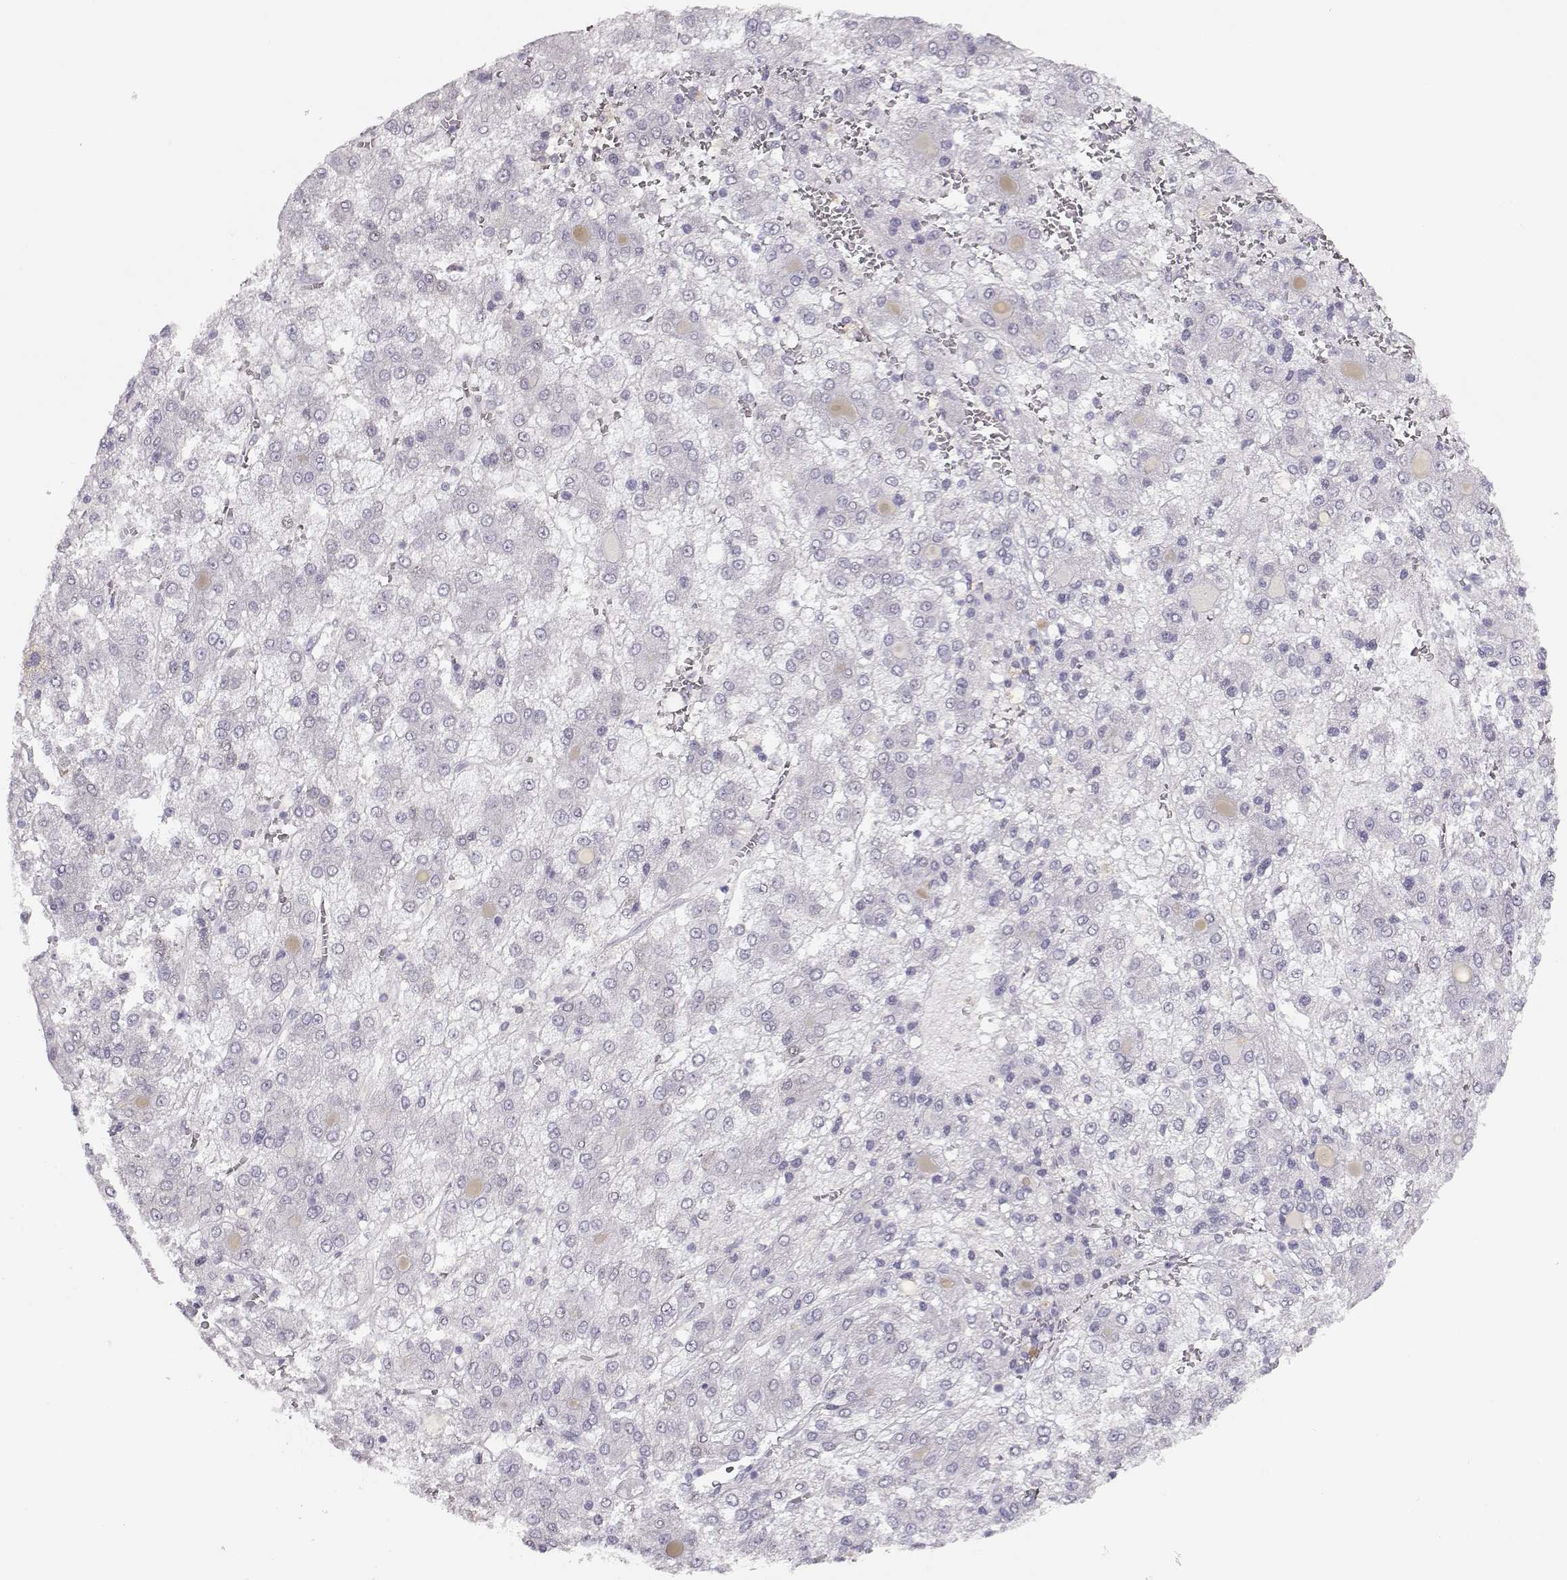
{"staining": {"intensity": "negative", "quantity": "none", "location": "none"}, "tissue": "liver cancer", "cell_type": "Tumor cells", "image_type": "cancer", "snomed": [{"axis": "morphology", "description": "Carcinoma, Hepatocellular, NOS"}, {"axis": "topography", "description": "Liver"}], "caption": "Immunohistochemistry (IHC) histopathology image of neoplastic tissue: liver cancer (hepatocellular carcinoma) stained with DAB displays no significant protein positivity in tumor cells. (DAB (3,3'-diaminobenzidine) immunohistochemistry visualized using brightfield microscopy, high magnification).", "gene": "IMPG1", "patient": {"sex": "male", "age": 73}}